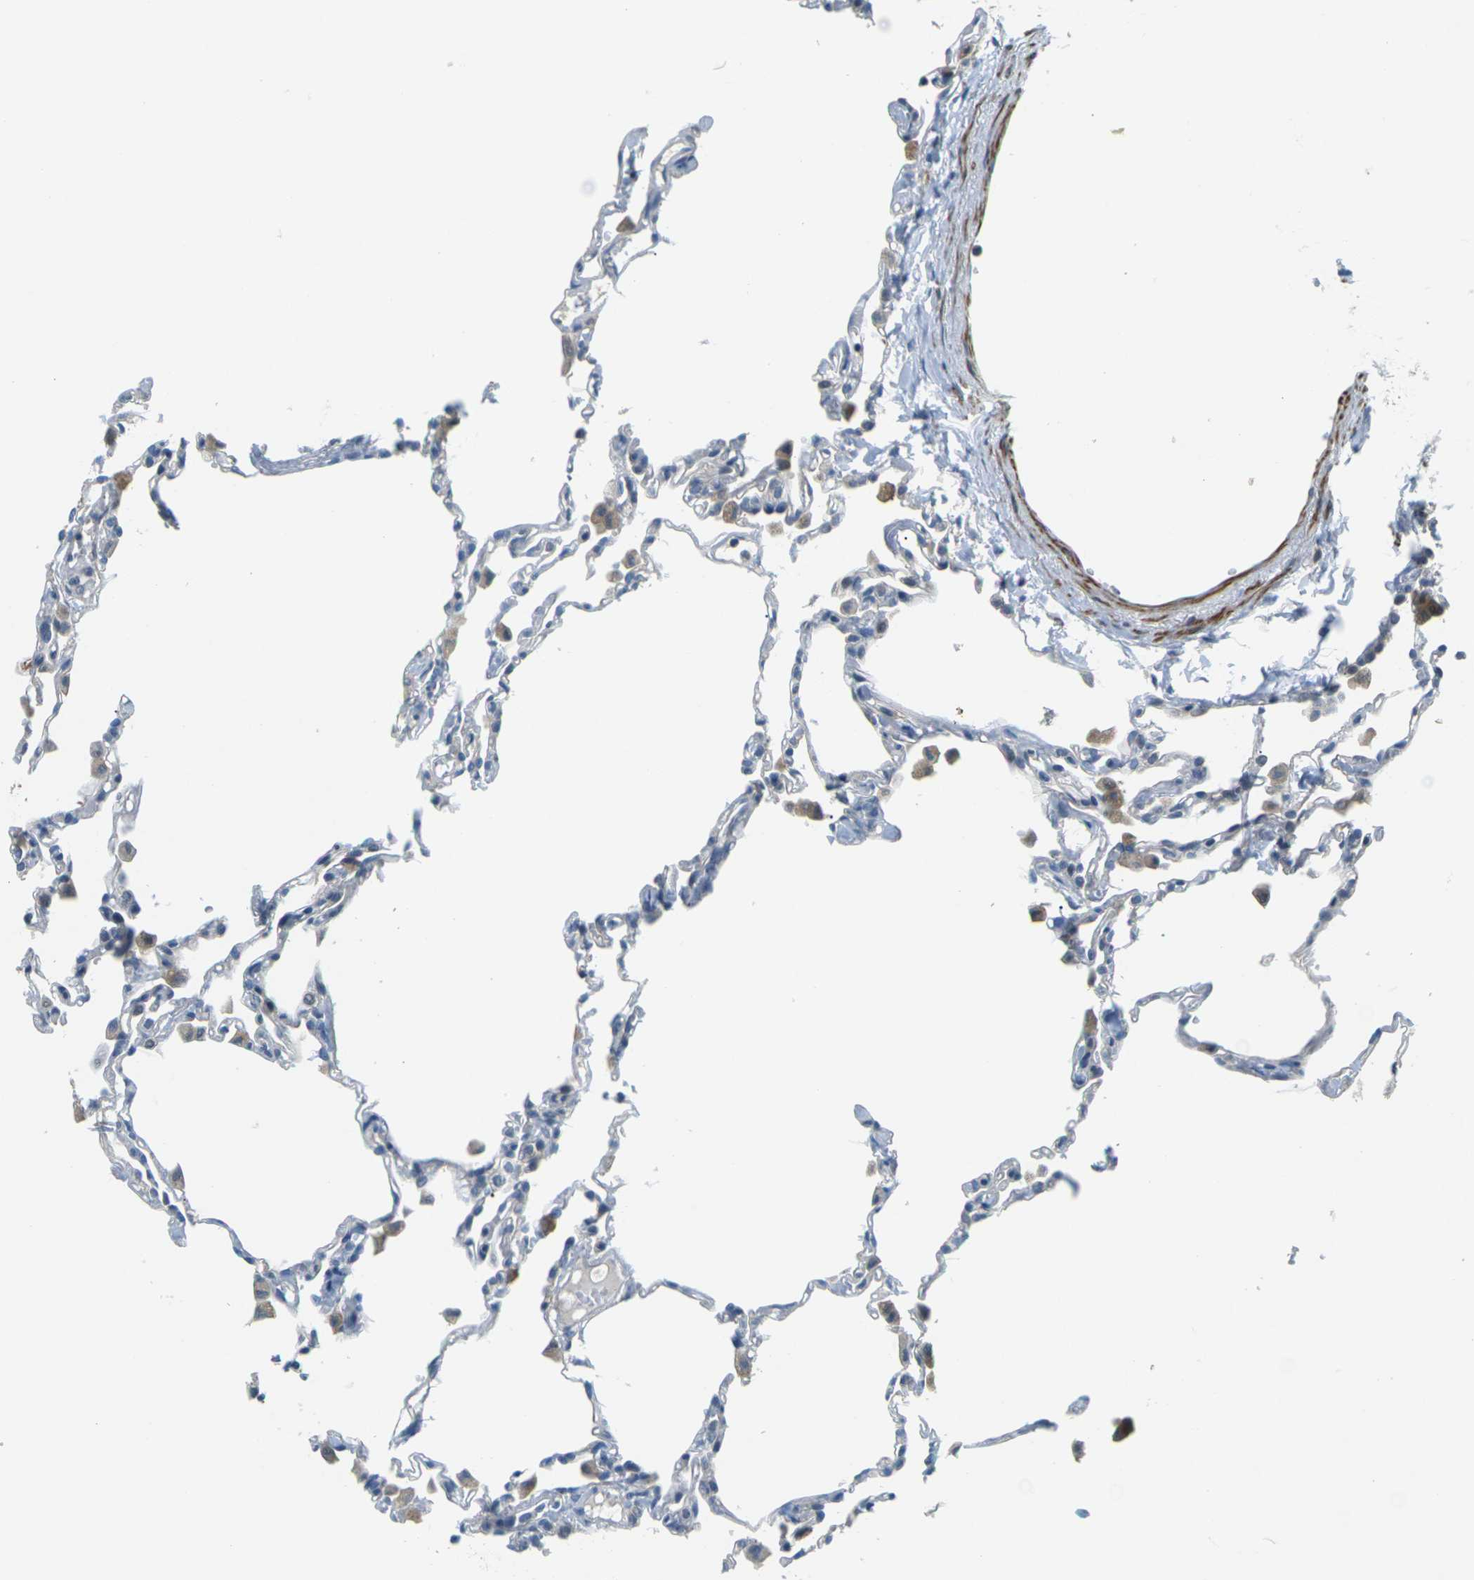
{"staining": {"intensity": "negative", "quantity": "none", "location": "none"}, "tissue": "lung", "cell_type": "Alveolar cells", "image_type": "normal", "snomed": [{"axis": "morphology", "description": "Normal tissue, NOS"}, {"axis": "topography", "description": "Lung"}], "caption": "DAB (3,3'-diaminobenzidine) immunohistochemical staining of normal human lung displays no significant positivity in alveolar cells.", "gene": "SLC13A3", "patient": {"sex": "female", "age": 49}}